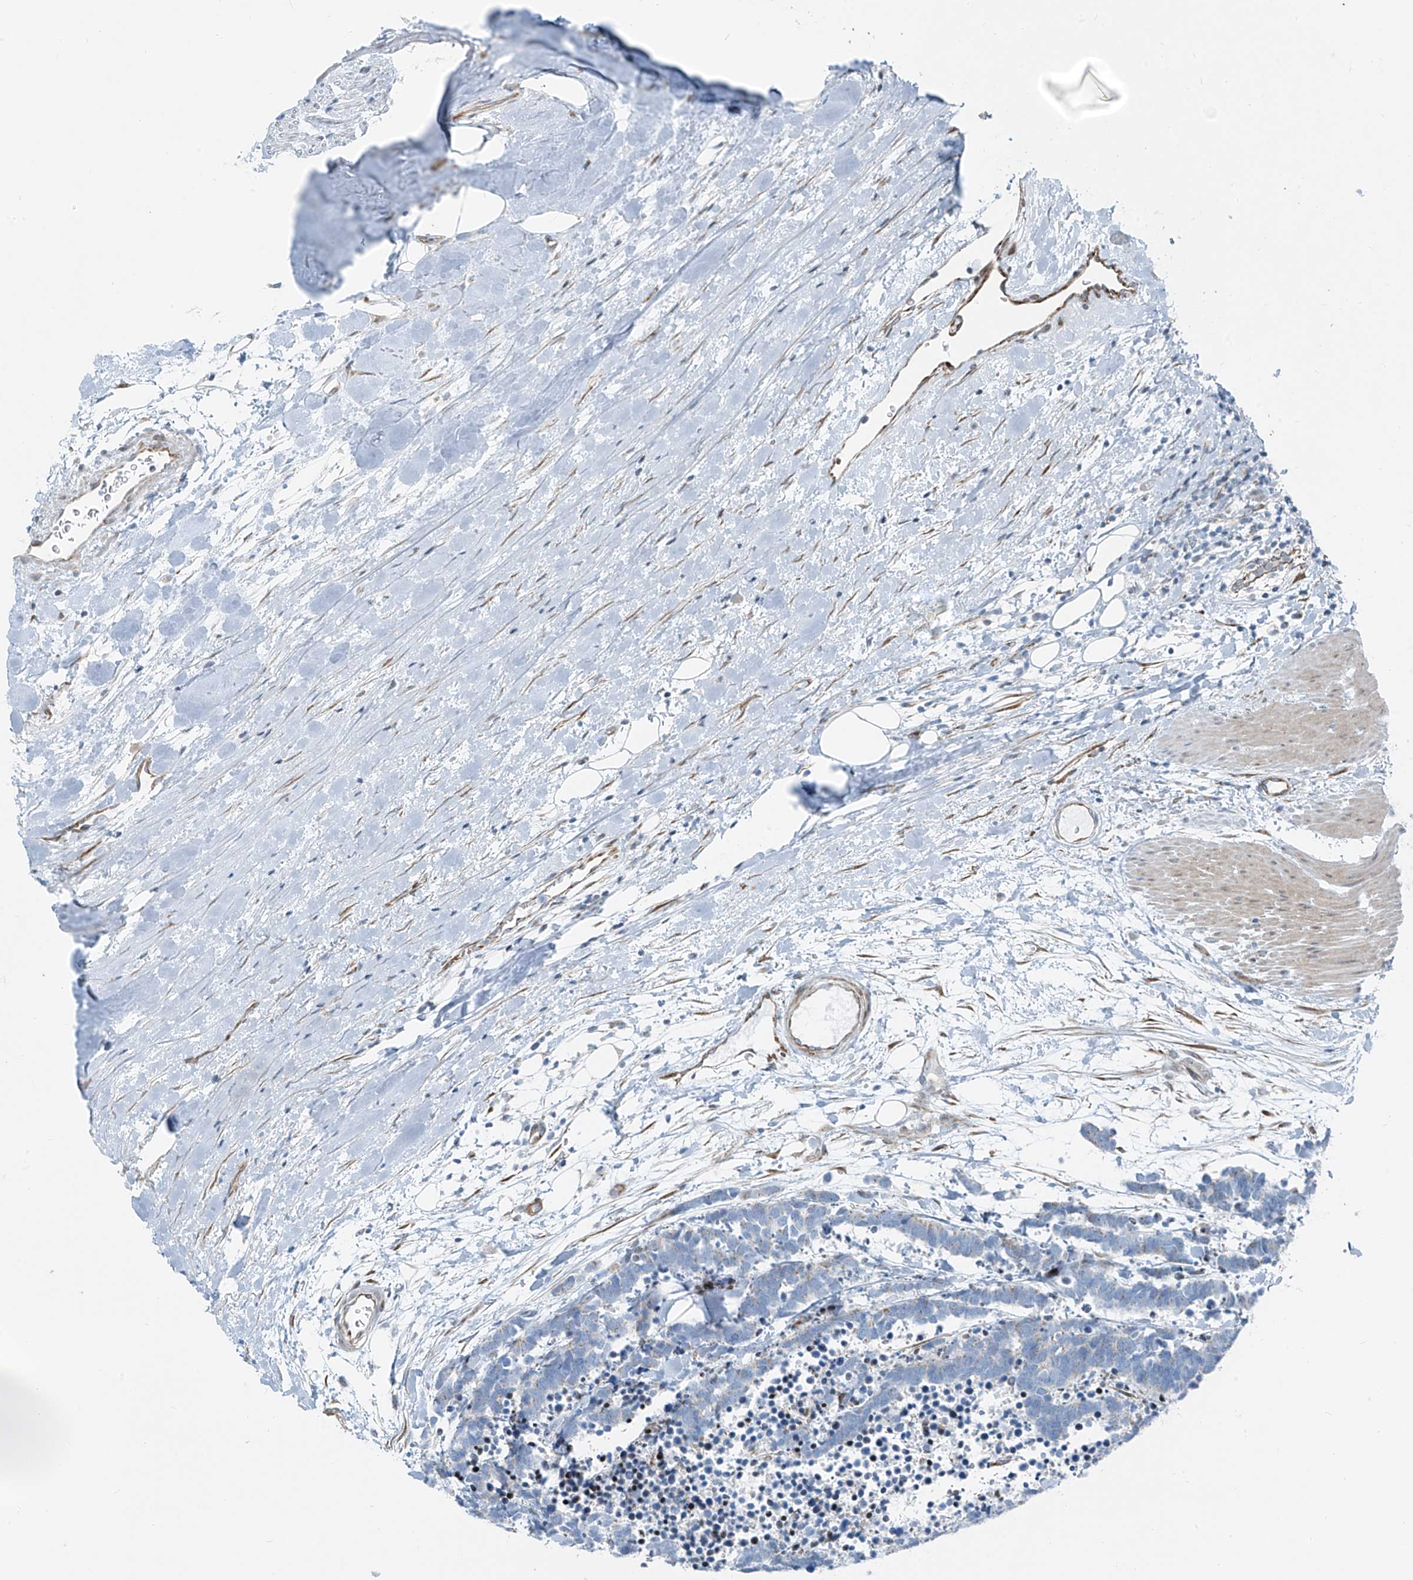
{"staining": {"intensity": "negative", "quantity": "none", "location": "none"}, "tissue": "carcinoid", "cell_type": "Tumor cells", "image_type": "cancer", "snomed": [{"axis": "morphology", "description": "Carcinoma, NOS"}, {"axis": "morphology", "description": "Carcinoid, malignant, NOS"}, {"axis": "topography", "description": "Urinary bladder"}], "caption": "Immunohistochemical staining of malignant carcinoid shows no significant staining in tumor cells. (Stains: DAB (3,3'-diaminobenzidine) IHC with hematoxylin counter stain, Microscopy: brightfield microscopy at high magnification).", "gene": "HIC2", "patient": {"sex": "male", "age": 57}}